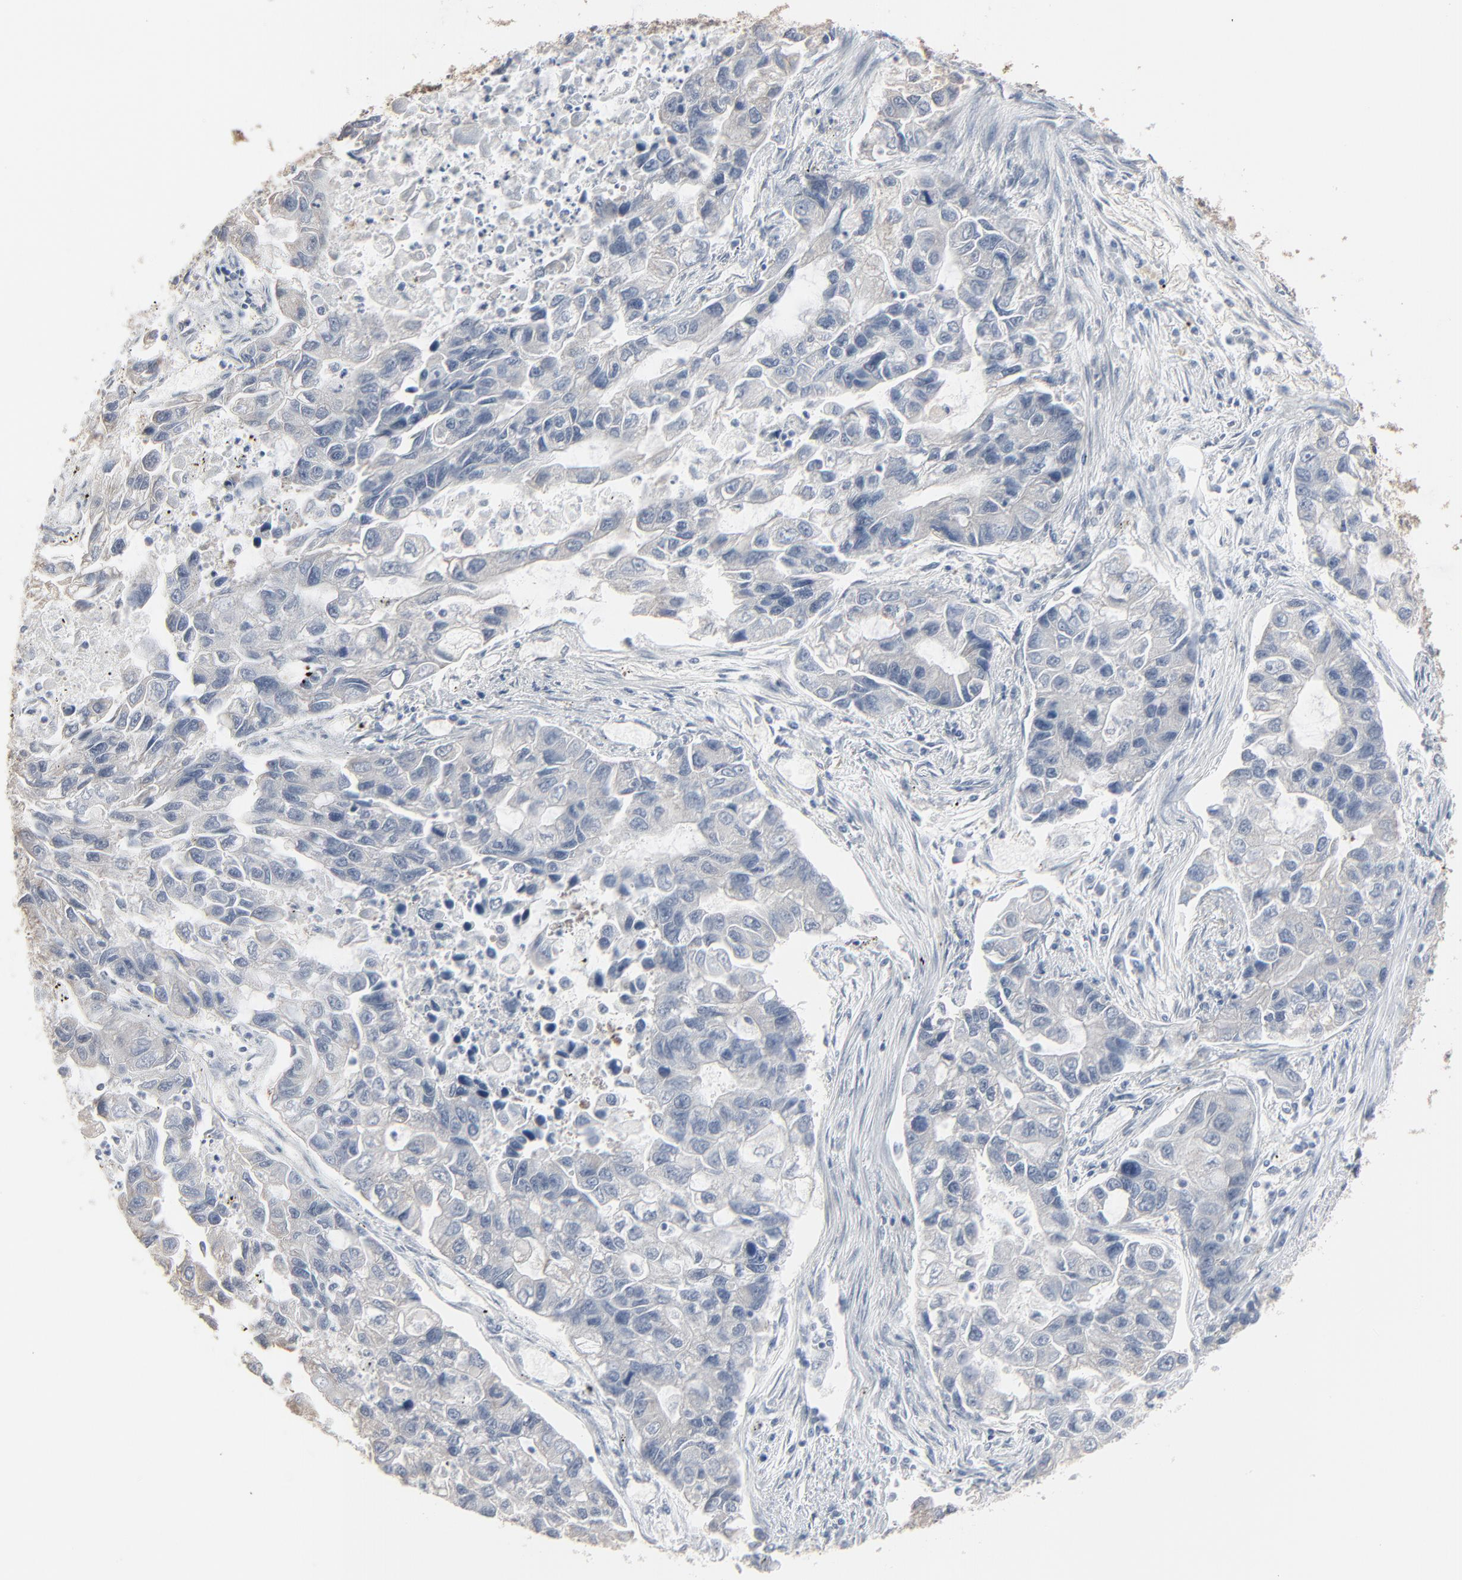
{"staining": {"intensity": "negative", "quantity": "none", "location": "none"}, "tissue": "lung cancer", "cell_type": "Tumor cells", "image_type": "cancer", "snomed": [{"axis": "morphology", "description": "Adenocarcinoma, NOS"}, {"axis": "topography", "description": "Lung"}], "caption": "DAB immunohistochemical staining of adenocarcinoma (lung) reveals no significant expression in tumor cells.", "gene": "CCT5", "patient": {"sex": "female", "age": 51}}